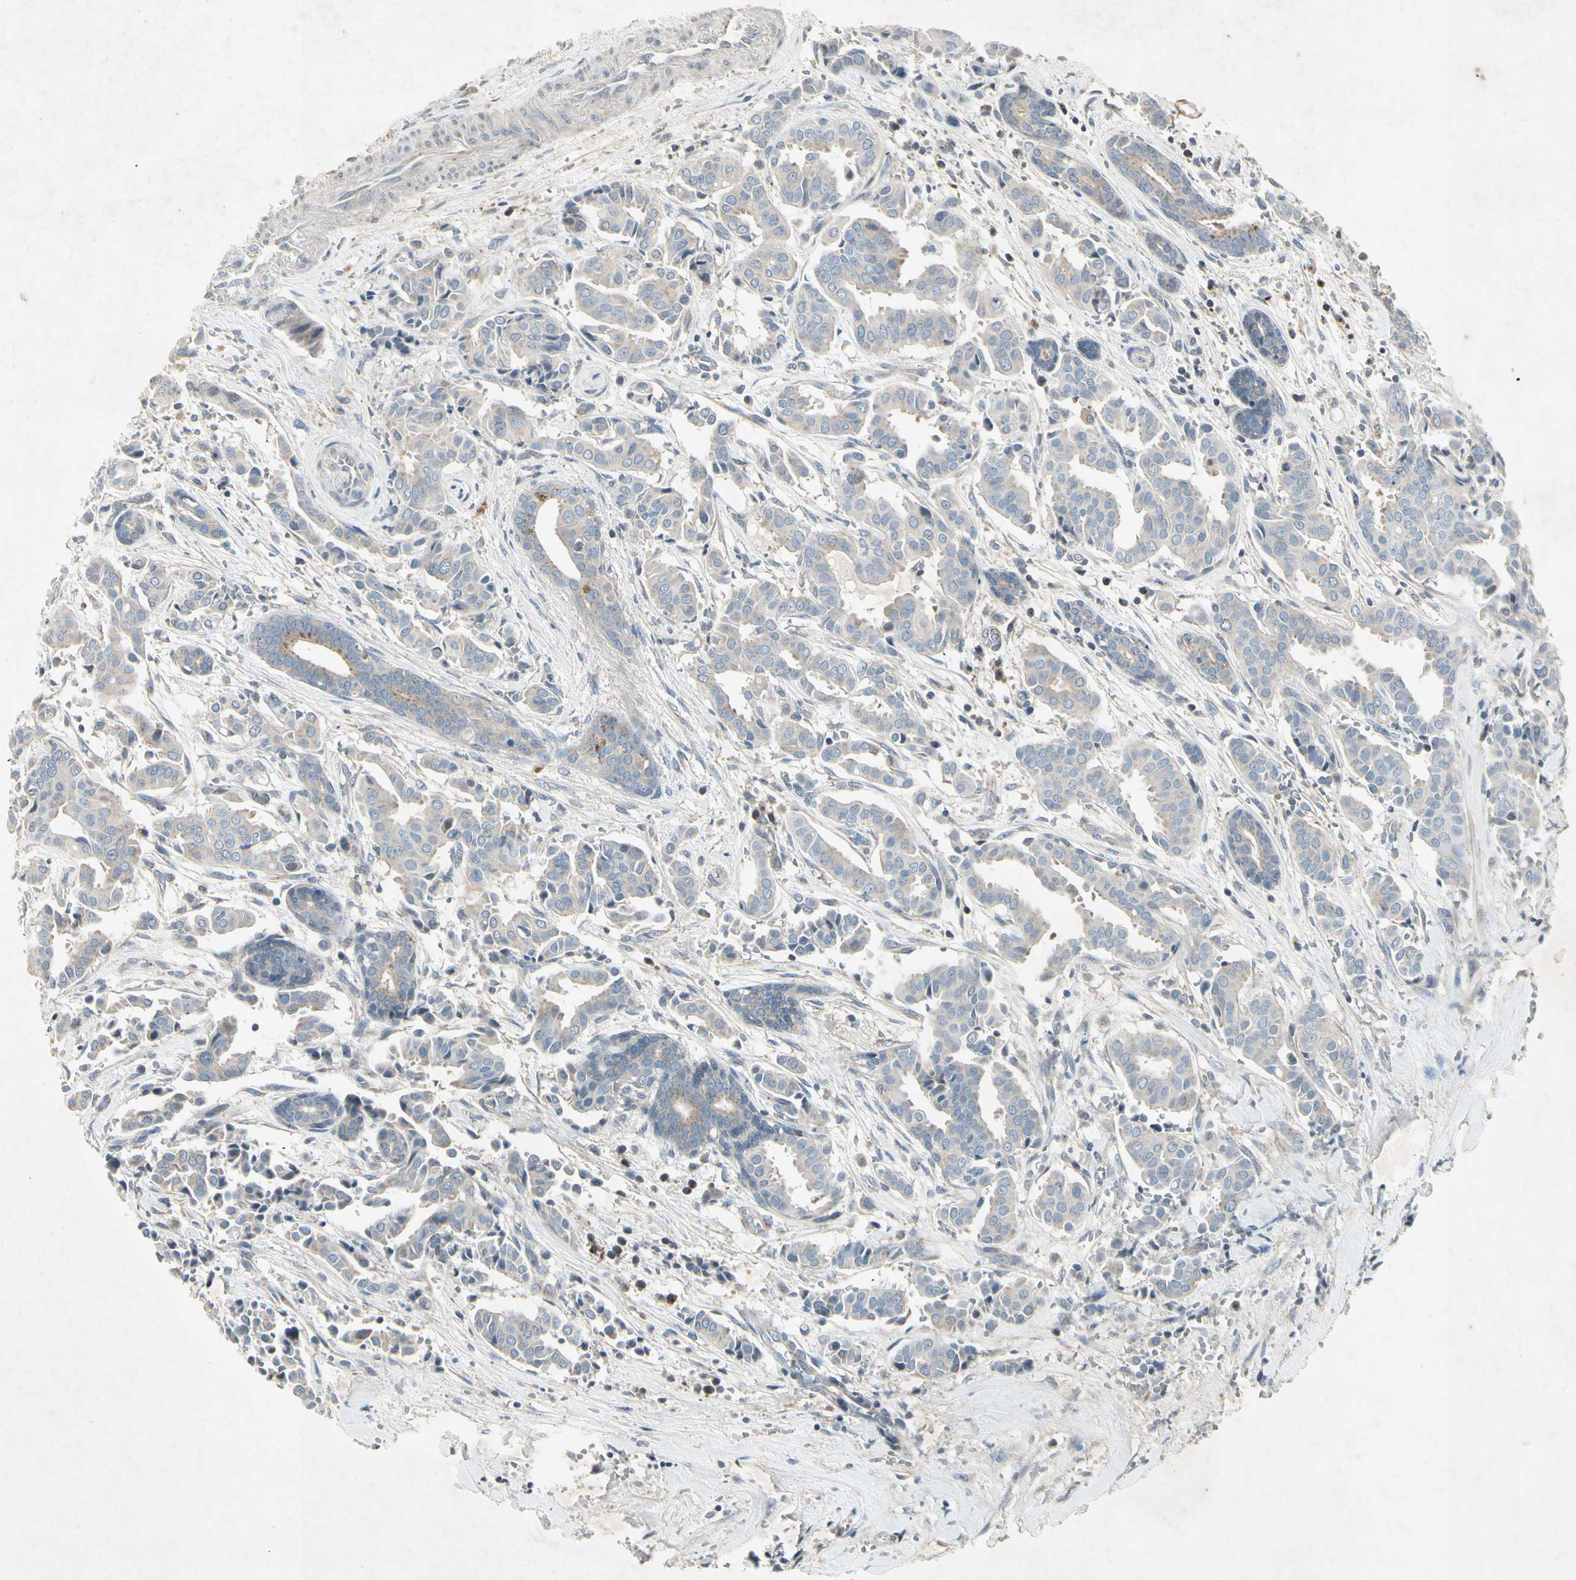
{"staining": {"intensity": "weak", "quantity": "<25%", "location": "cytoplasmic/membranous"}, "tissue": "head and neck cancer", "cell_type": "Tumor cells", "image_type": "cancer", "snomed": [{"axis": "morphology", "description": "Adenocarcinoma, NOS"}, {"axis": "topography", "description": "Salivary gland"}, {"axis": "topography", "description": "Head-Neck"}], "caption": "This micrograph is of head and neck cancer (adenocarcinoma) stained with immunohistochemistry to label a protein in brown with the nuclei are counter-stained blue. There is no positivity in tumor cells.", "gene": "TEK", "patient": {"sex": "female", "age": 59}}